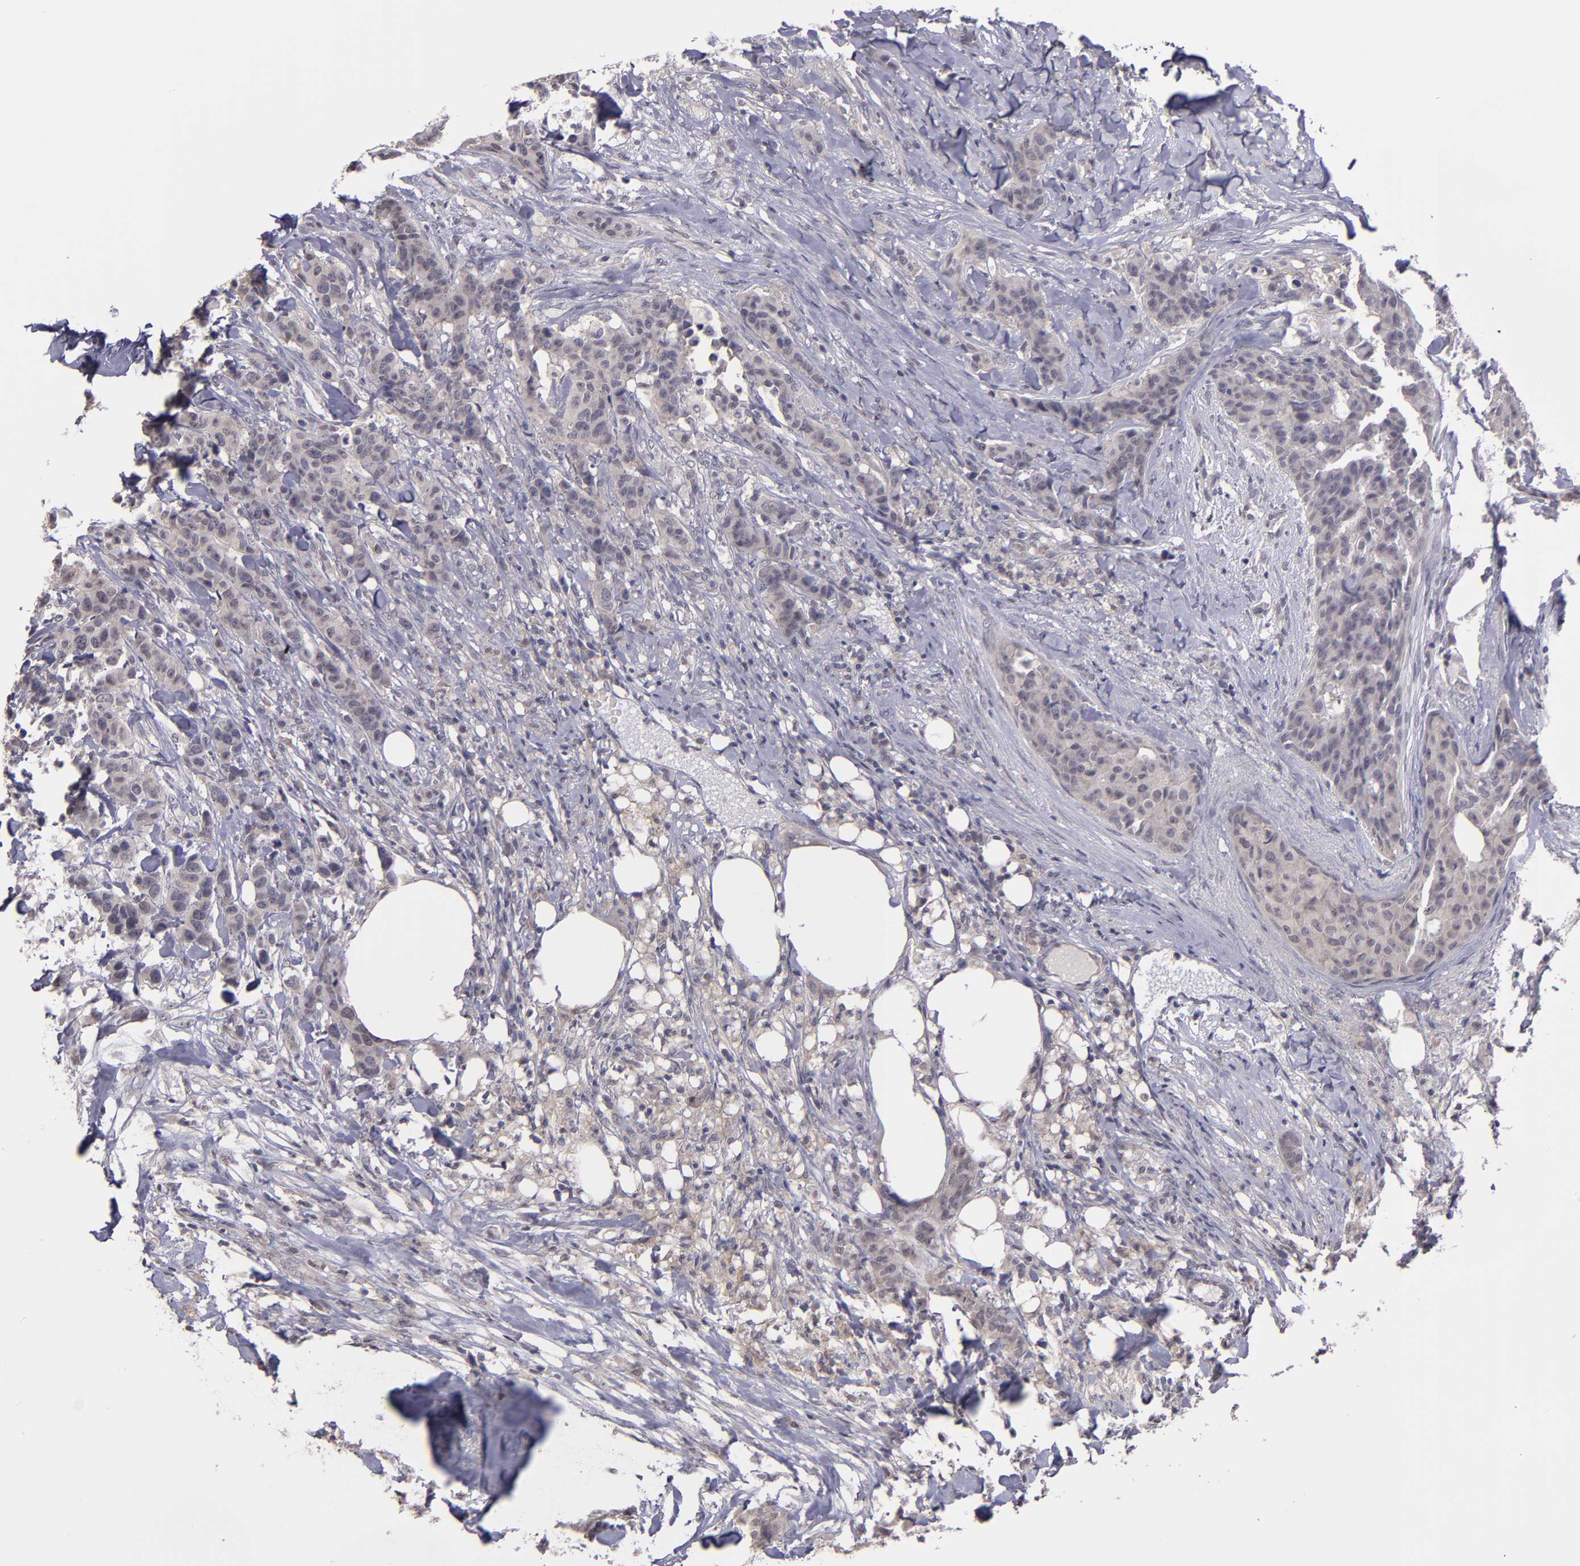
{"staining": {"intensity": "weak", "quantity": ">75%", "location": "cytoplasmic/membranous,nuclear"}, "tissue": "breast cancer", "cell_type": "Tumor cells", "image_type": "cancer", "snomed": [{"axis": "morphology", "description": "Duct carcinoma"}, {"axis": "topography", "description": "Breast"}], "caption": "Protein staining by IHC exhibits weak cytoplasmic/membranous and nuclear positivity in approximately >75% of tumor cells in breast cancer (infiltrating ductal carcinoma). (brown staining indicates protein expression, while blue staining denotes nuclei).", "gene": "NRXN3", "patient": {"sex": "female", "age": 40}}